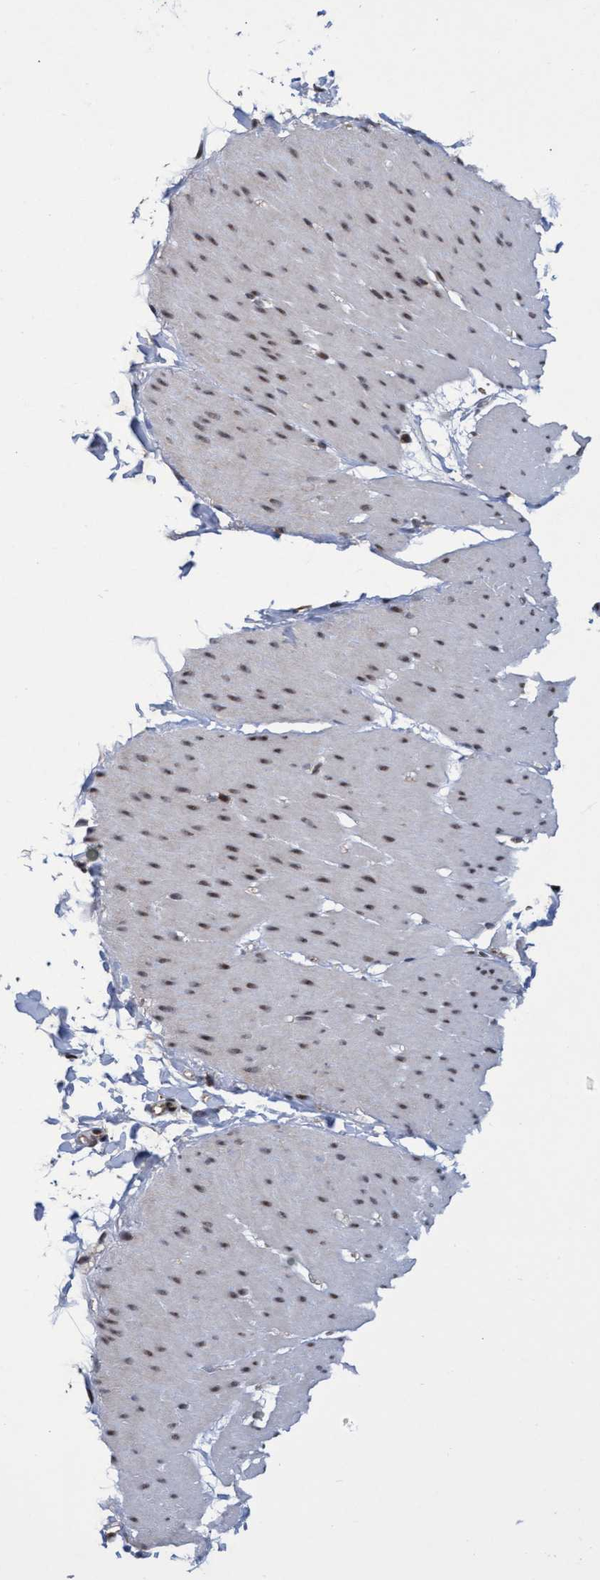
{"staining": {"intensity": "moderate", "quantity": ">75%", "location": "nuclear"}, "tissue": "smooth muscle", "cell_type": "Smooth muscle cells", "image_type": "normal", "snomed": [{"axis": "morphology", "description": "Normal tissue, NOS"}, {"axis": "topography", "description": "Smooth muscle"}, {"axis": "topography", "description": "Colon"}], "caption": "This image shows unremarkable smooth muscle stained with immunohistochemistry (IHC) to label a protein in brown. The nuclear of smooth muscle cells show moderate positivity for the protein. Nuclei are counter-stained blue.", "gene": "GTF2F1", "patient": {"sex": "male", "age": 67}}